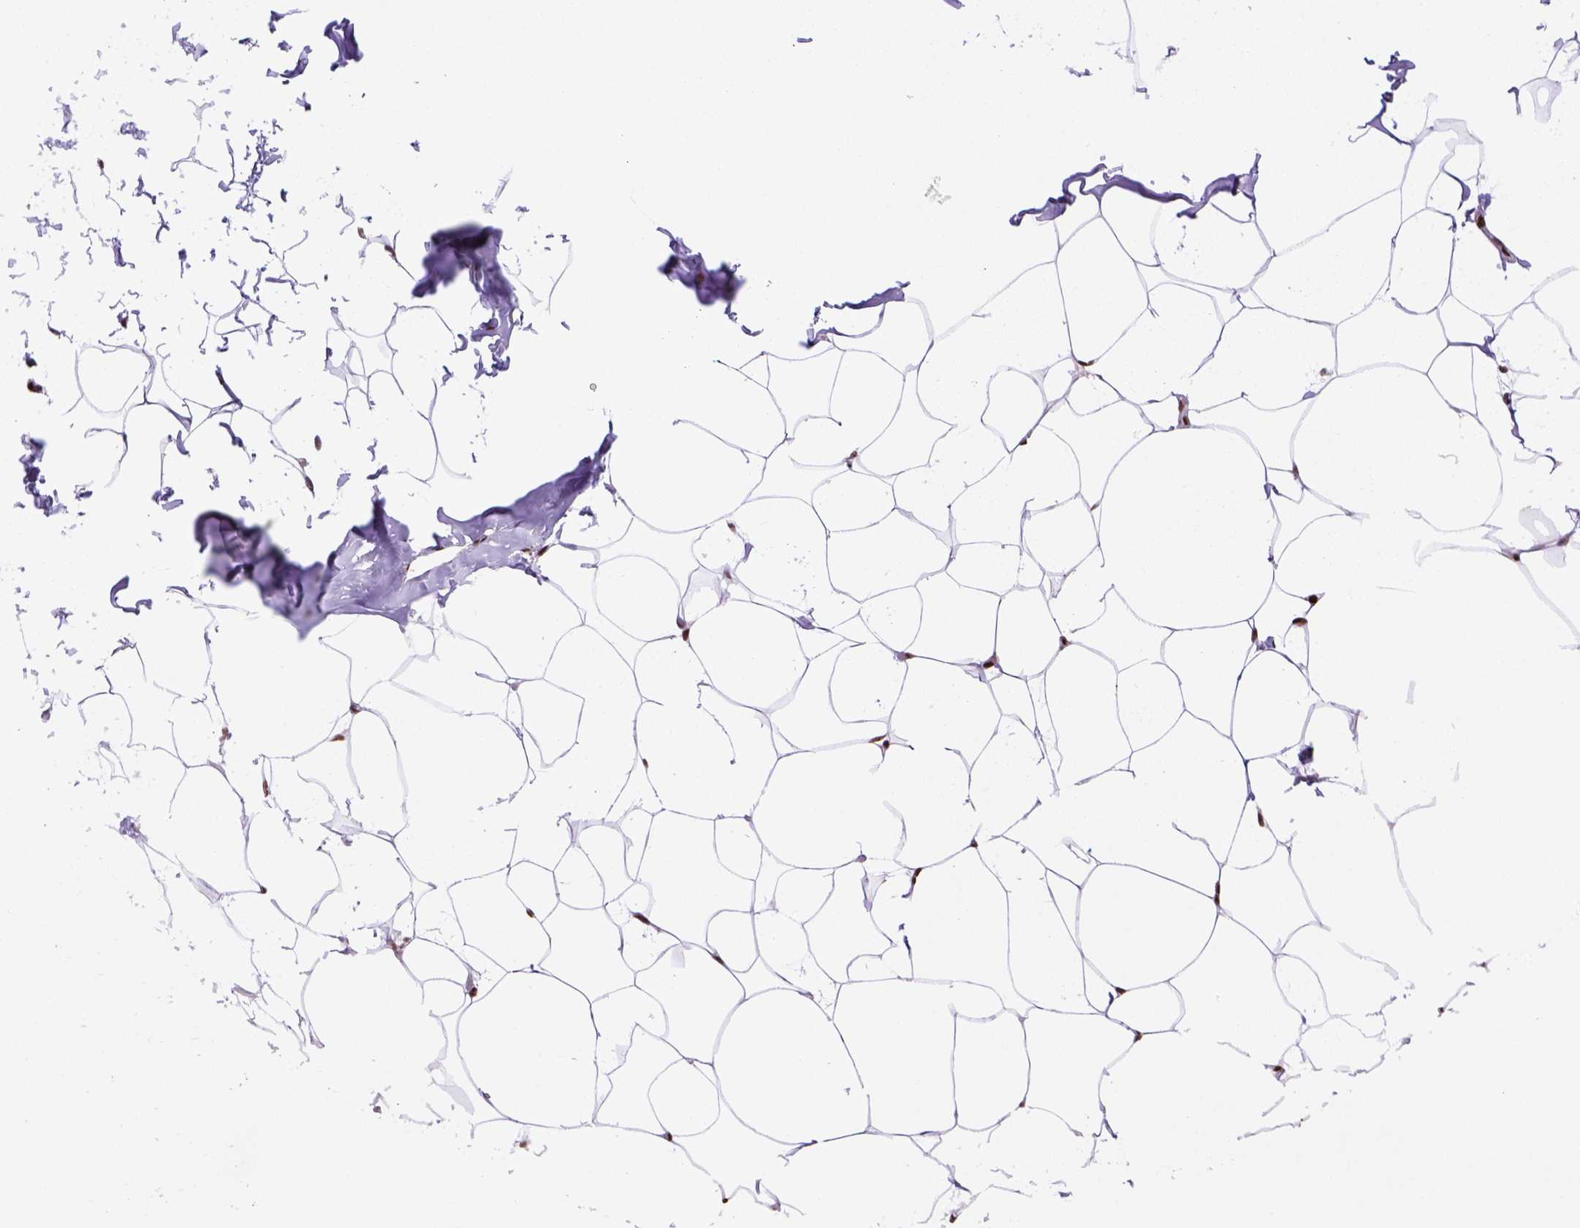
{"staining": {"intensity": "strong", "quantity": ">75%", "location": "nuclear"}, "tissue": "breast", "cell_type": "Adipocytes", "image_type": "normal", "snomed": [{"axis": "morphology", "description": "Normal tissue, NOS"}, {"axis": "topography", "description": "Breast"}], "caption": "Breast stained with a brown dye displays strong nuclear positive expression in about >75% of adipocytes.", "gene": "NSMCE2", "patient": {"sex": "female", "age": 32}}